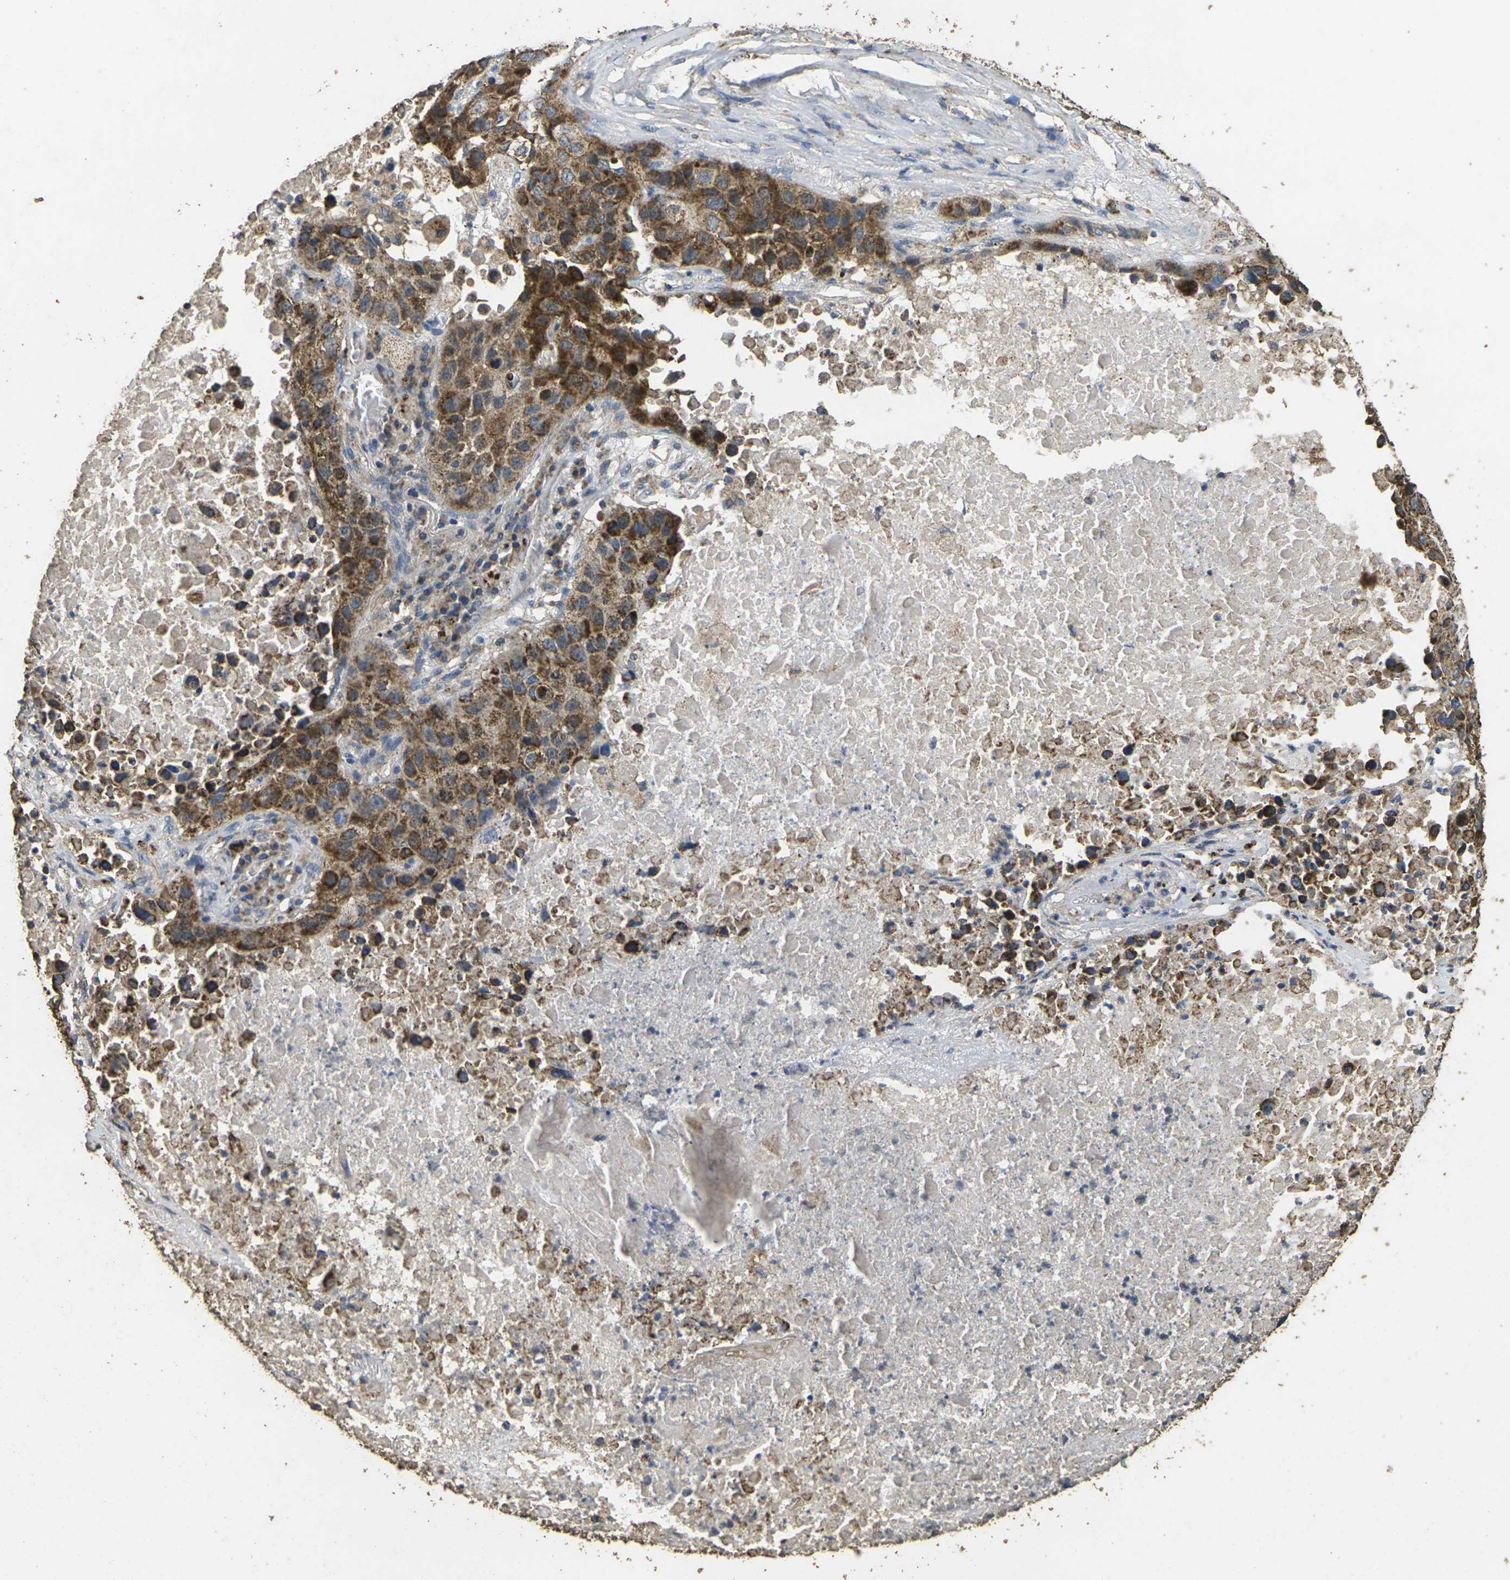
{"staining": {"intensity": "moderate", "quantity": ">75%", "location": "cytoplasmic/membranous"}, "tissue": "lung cancer", "cell_type": "Tumor cells", "image_type": "cancer", "snomed": [{"axis": "morphology", "description": "Squamous cell carcinoma, NOS"}, {"axis": "topography", "description": "Lung"}], "caption": "Protein expression analysis of human lung squamous cell carcinoma reveals moderate cytoplasmic/membranous staining in approximately >75% of tumor cells.", "gene": "MAPK11", "patient": {"sex": "male", "age": 57}}